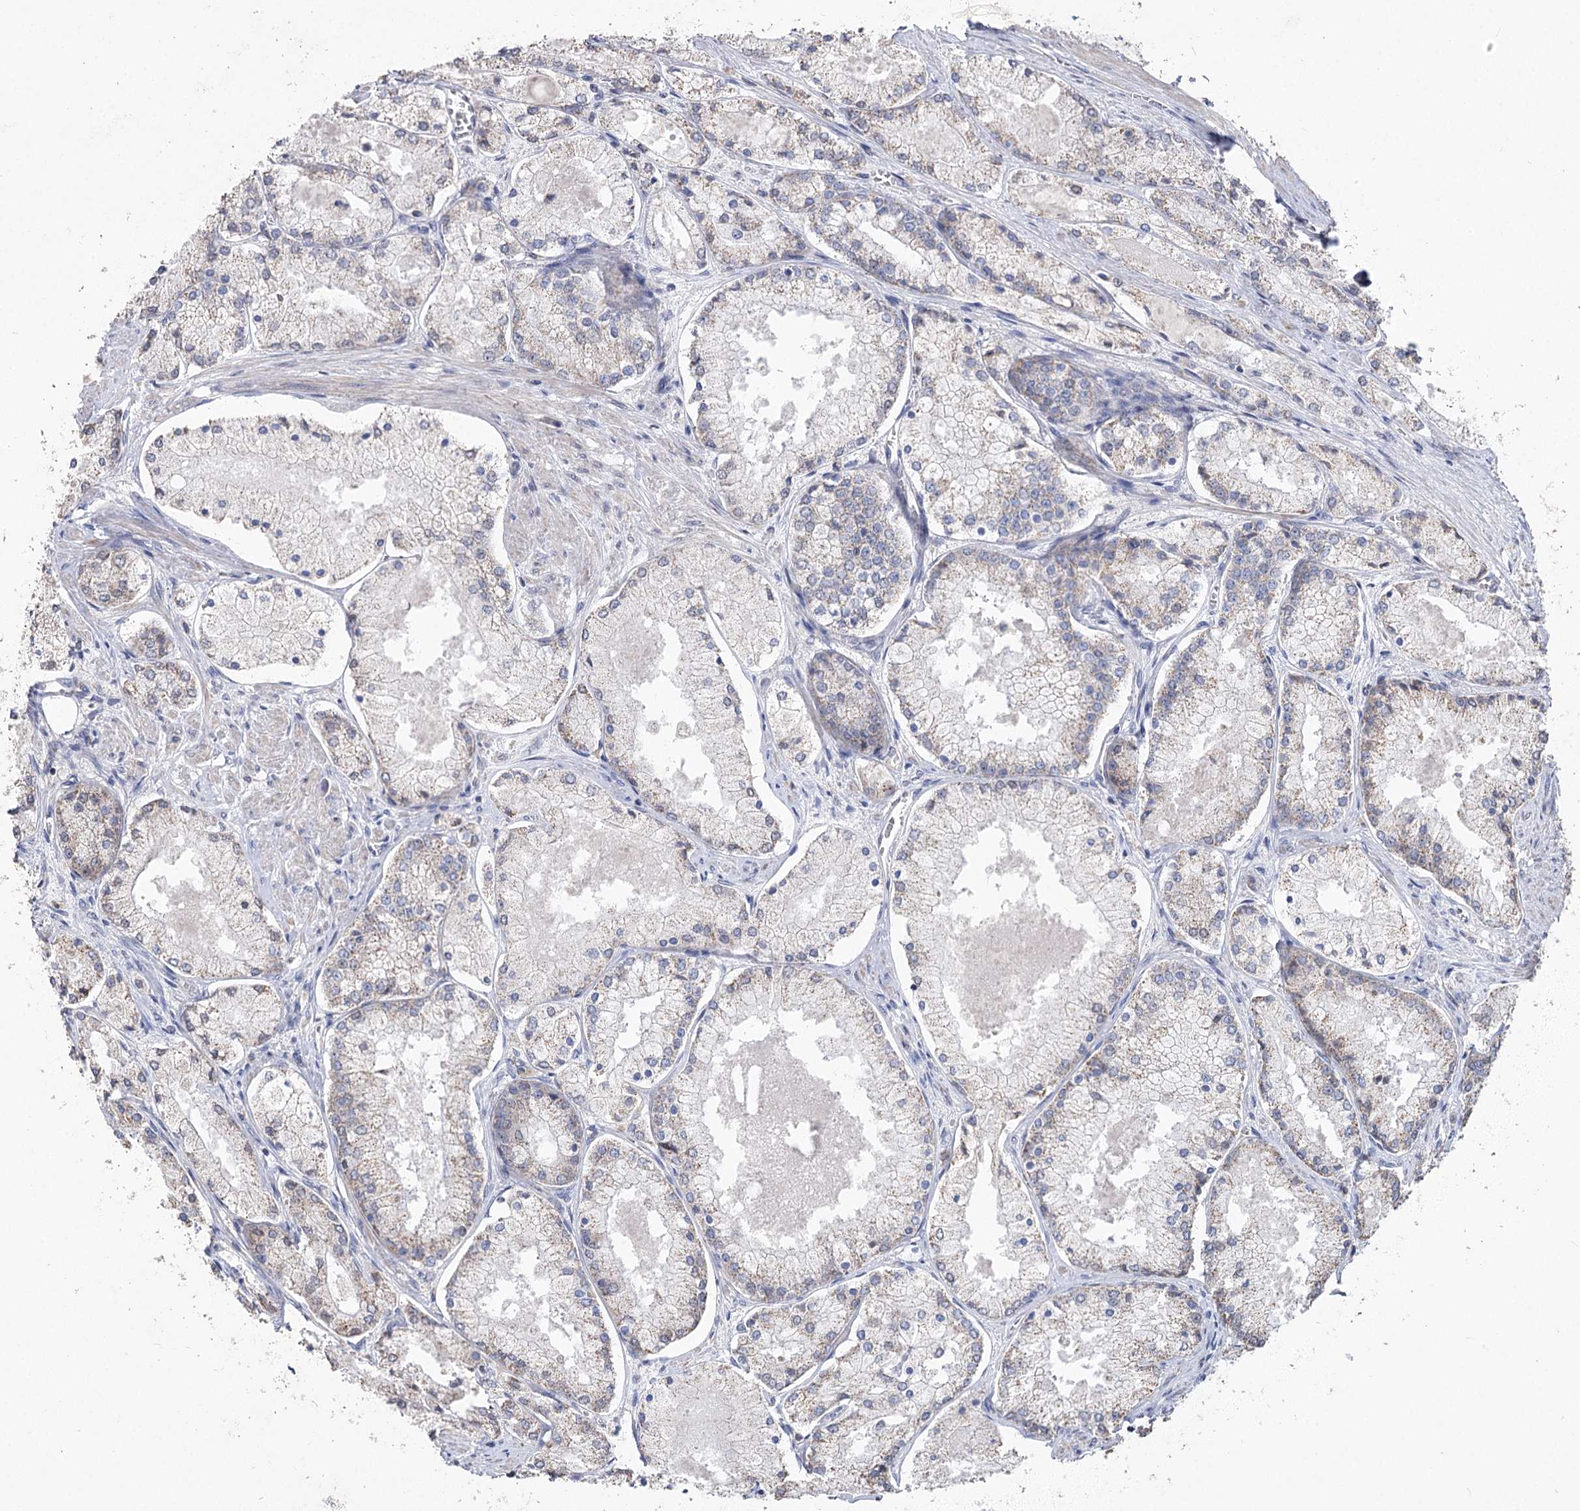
{"staining": {"intensity": "weak", "quantity": "<25%", "location": "cytoplasmic/membranous"}, "tissue": "prostate cancer", "cell_type": "Tumor cells", "image_type": "cancer", "snomed": [{"axis": "morphology", "description": "Adenocarcinoma, Low grade"}, {"axis": "topography", "description": "Prostate"}], "caption": "The immunohistochemistry histopathology image has no significant expression in tumor cells of low-grade adenocarcinoma (prostate) tissue.", "gene": "RUFY4", "patient": {"sex": "male", "age": 74}}